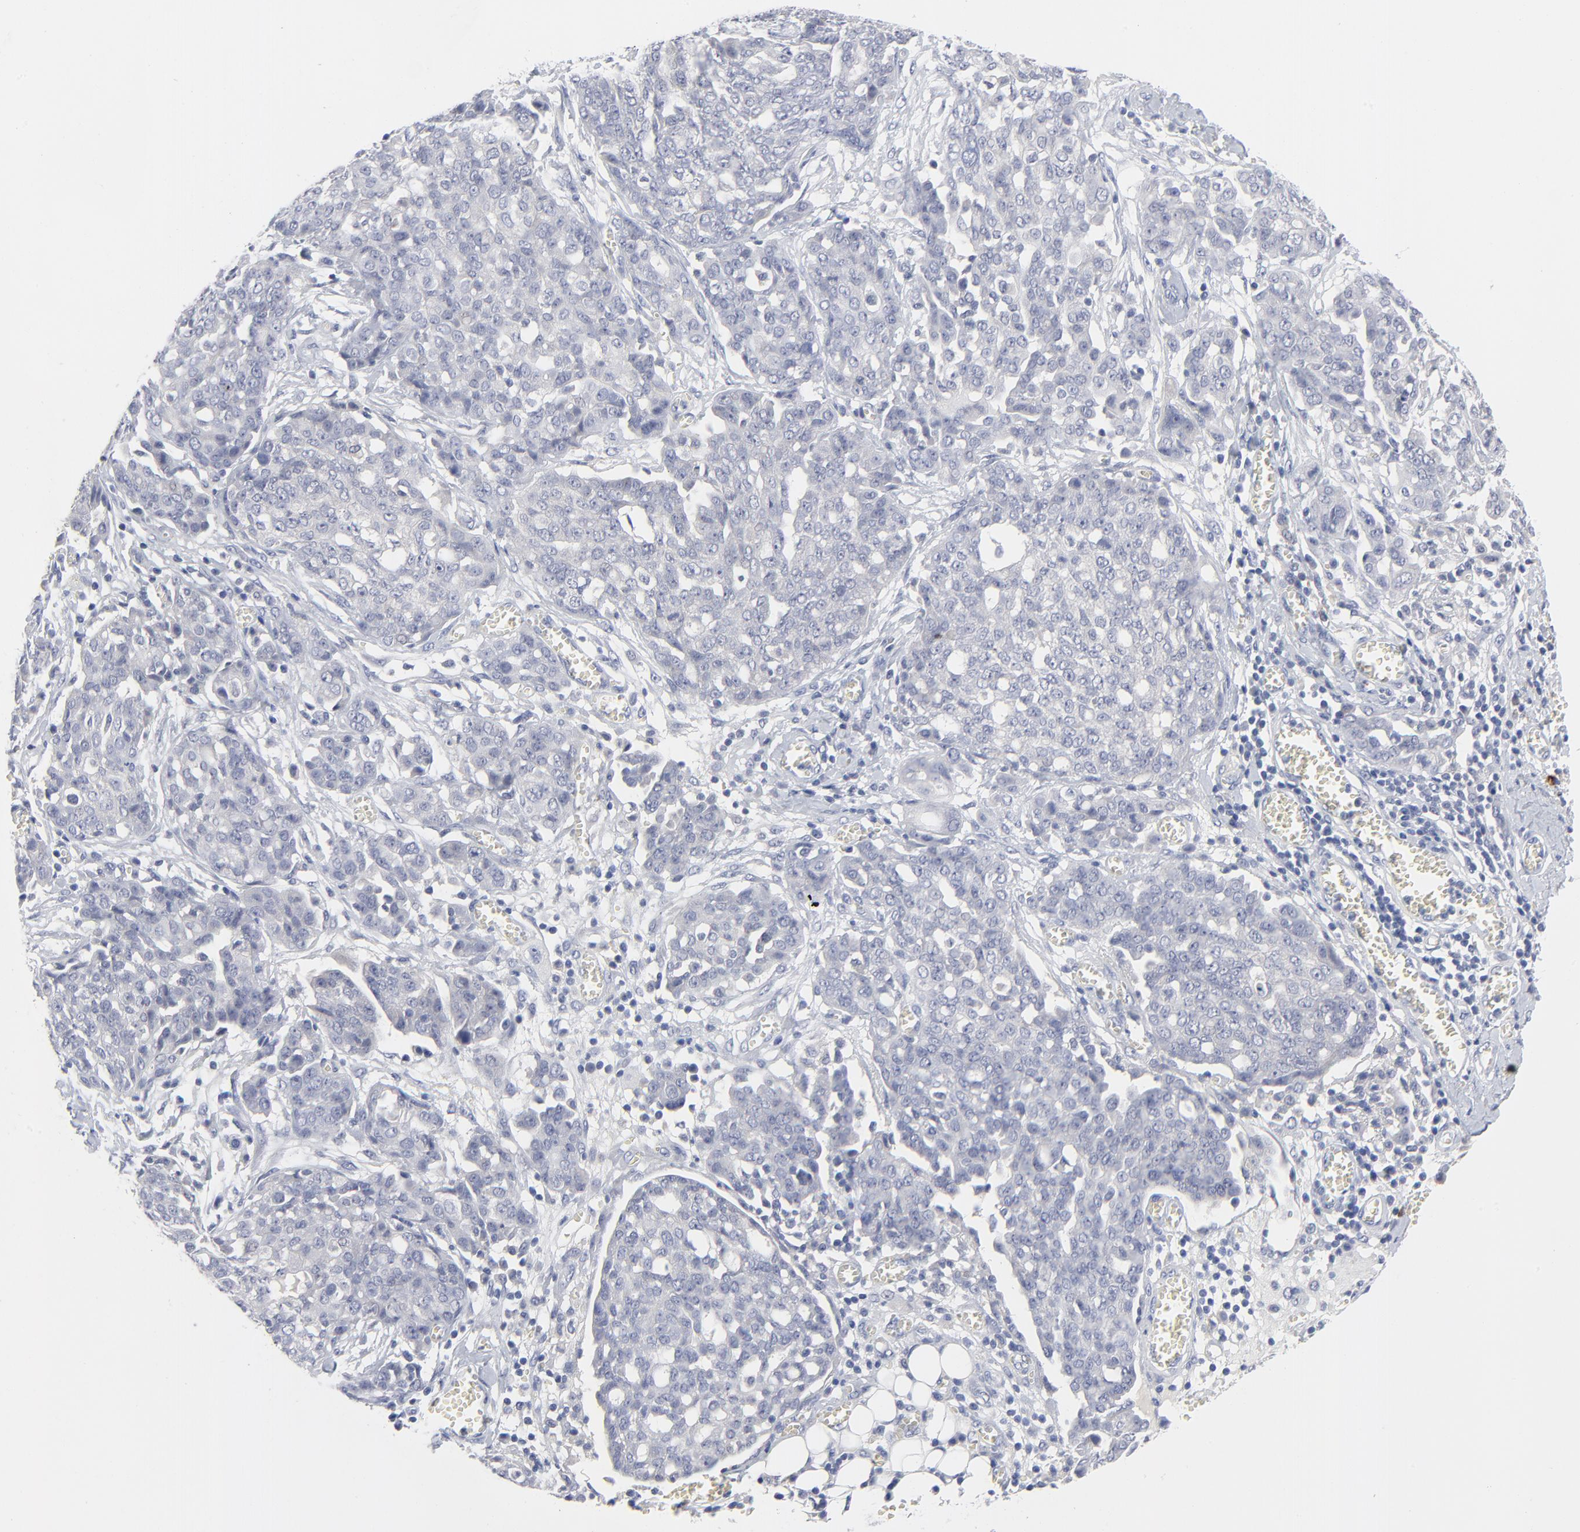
{"staining": {"intensity": "negative", "quantity": "none", "location": "none"}, "tissue": "ovarian cancer", "cell_type": "Tumor cells", "image_type": "cancer", "snomed": [{"axis": "morphology", "description": "Cystadenocarcinoma, serous, NOS"}, {"axis": "topography", "description": "Soft tissue"}, {"axis": "topography", "description": "Ovary"}], "caption": "This histopathology image is of ovarian cancer stained with immunohistochemistry to label a protein in brown with the nuclei are counter-stained blue. There is no staining in tumor cells.", "gene": "CLEC4G", "patient": {"sex": "female", "age": 57}}